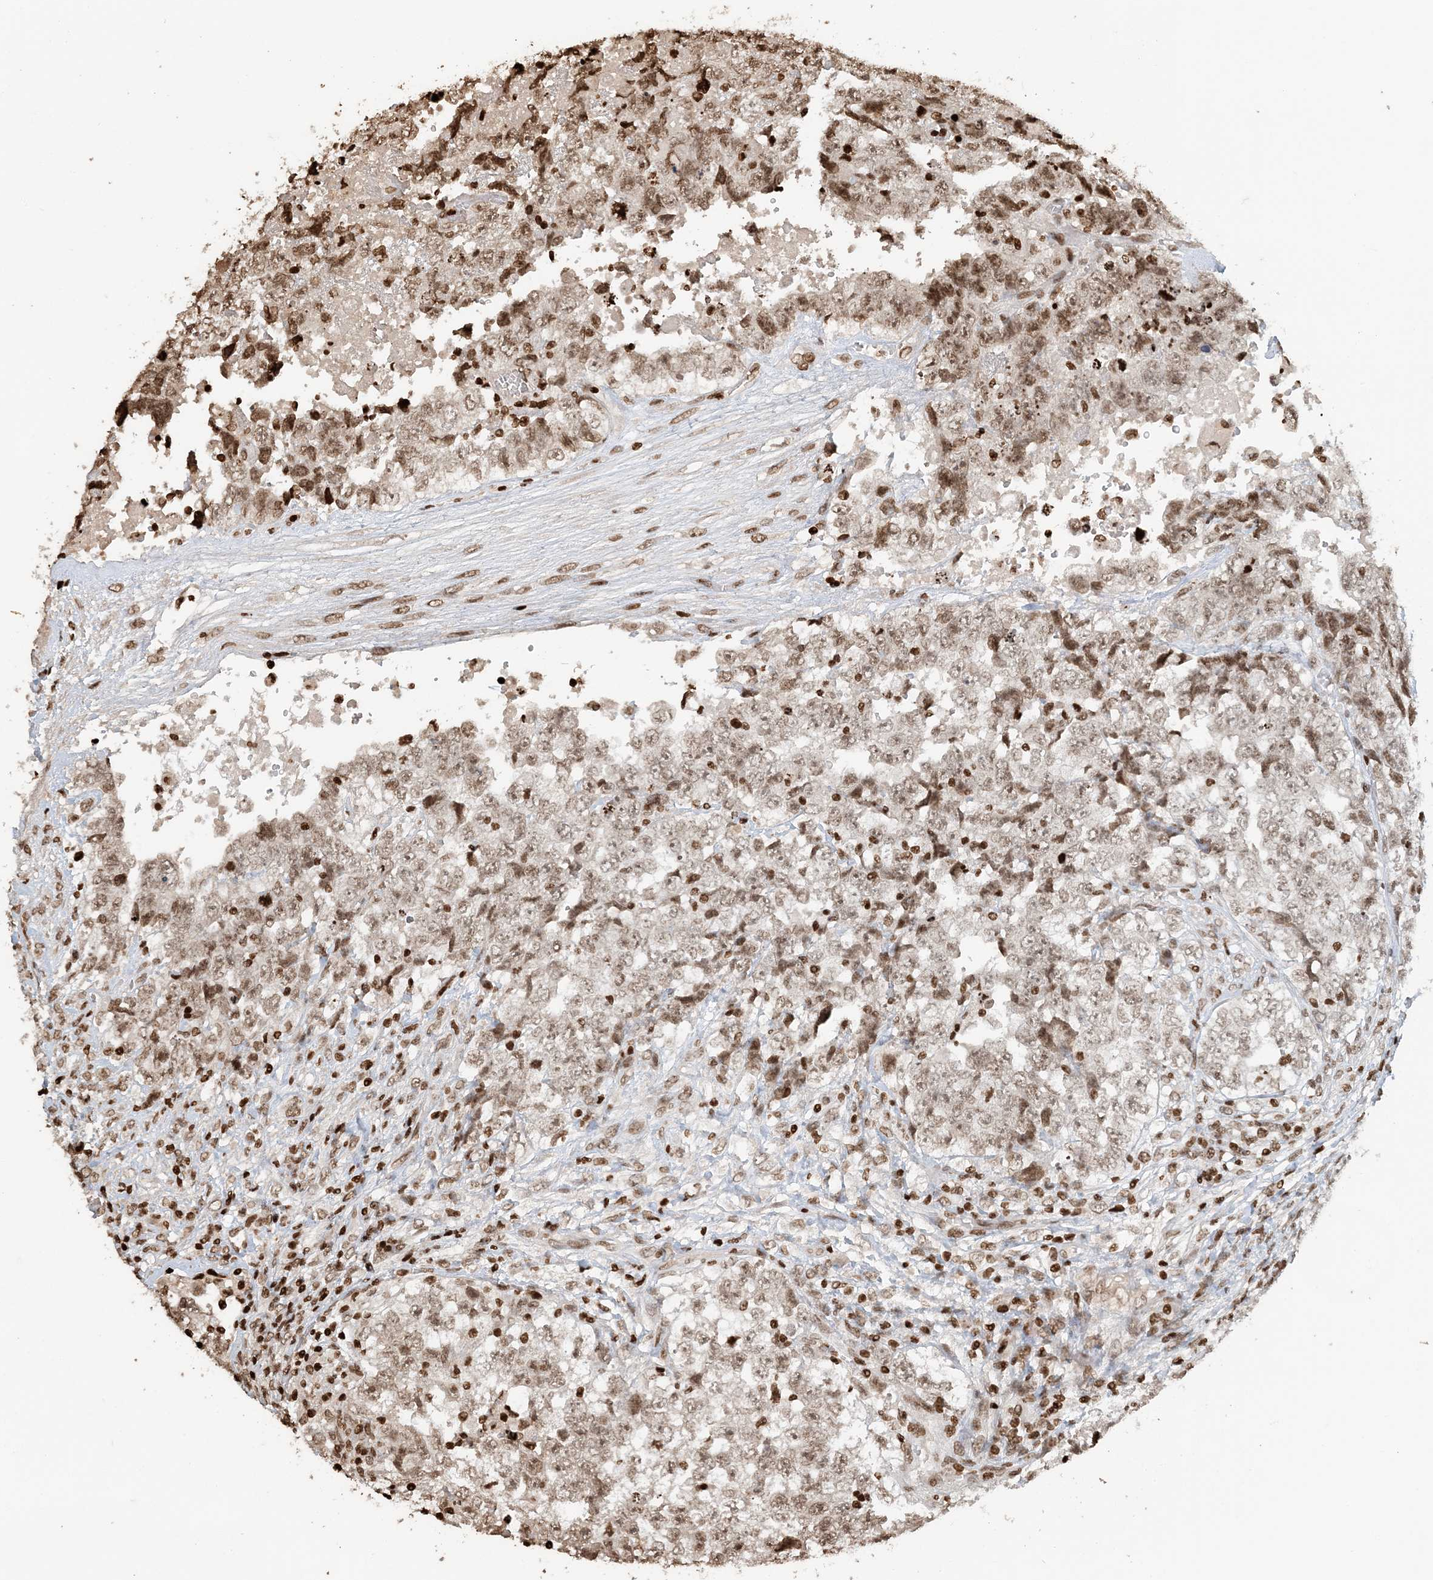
{"staining": {"intensity": "moderate", "quantity": ">75%", "location": "nuclear"}, "tissue": "testis cancer", "cell_type": "Tumor cells", "image_type": "cancer", "snomed": [{"axis": "morphology", "description": "Carcinoma, Embryonal, NOS"}, {"axis": "topography", "description": "Testis"}], "caption": "Testis cancer (embryonal carcinoma) tissue displays moderate nuclear positivity in approximately >75% of tumor cells, visualized by immunohistochemistry. (Stains: DAB (3,3'-diaminobenzidine) in brown, nuclei in blue, Microscopy: brightfield microscopy at high magnification).", "gene": "H3-3B", "patient": {"sex": "male", "age": 37}}